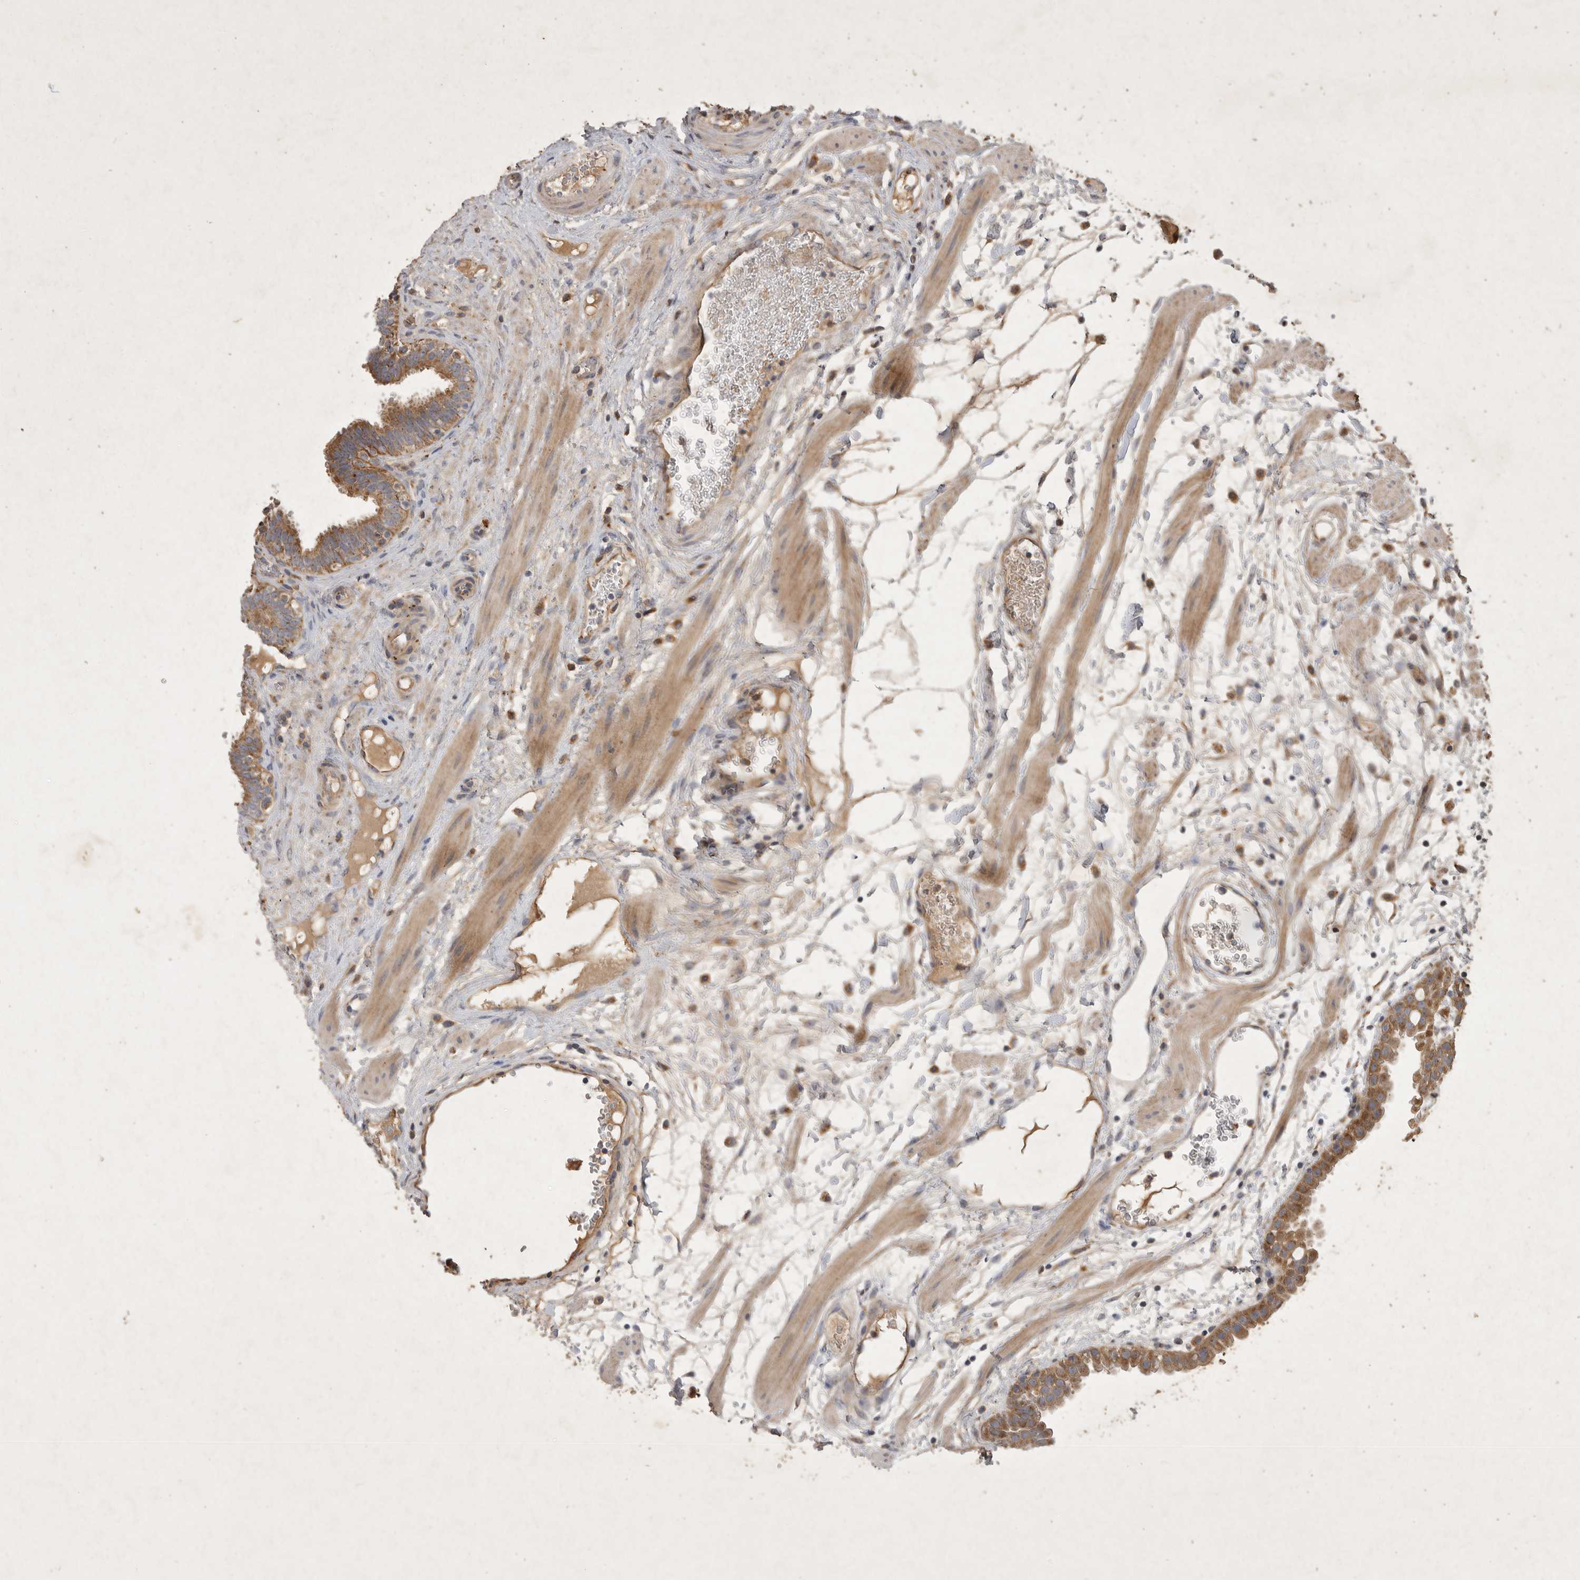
{"staining": {"intensity": "strong", "quantity": ">75%", "location": "cytoplasmic/membranous"}, "tissue": "fallopian tube", "cell_type": "Glandular cells", "image_type": "normal", "snomed": [{"axis": "morphology", "description": "Normal tissue, NOS"}, {"axis": "topography", "description": "Fallopian tube"}, {"axis": "topography", "description": "Placenta"}], "caption": "Unremarkable fallopian tube exhibits strong cytoplasmic/membranous positivity in about >75% of glandular cells, visualized by immunohistochemistry. (DAB (3,3'-diaminobenzidine) IHC with brightfield microscopy, high magnification).", "gene": "MRPL41", "patient": {"sex": "female", "age": 32}}